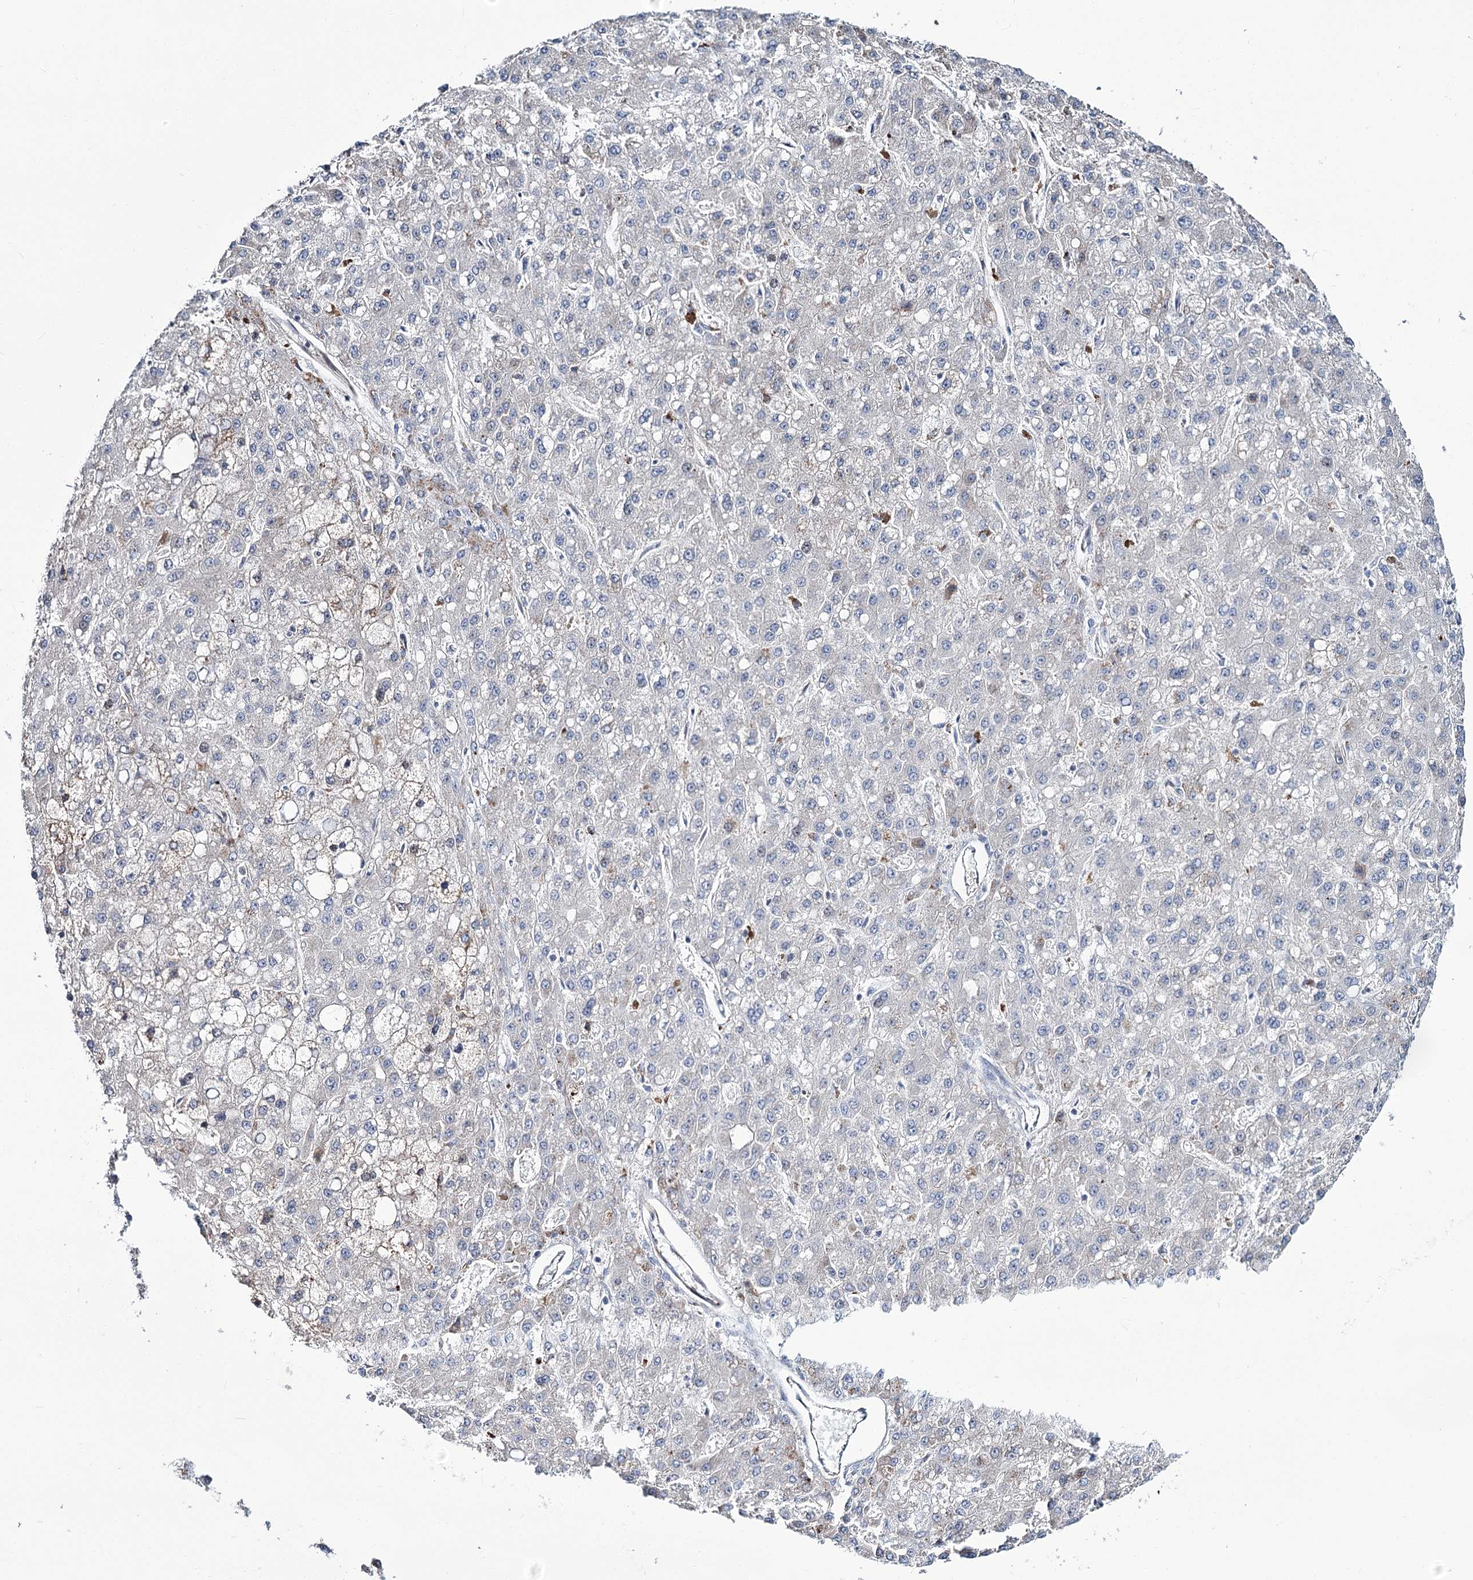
{"staining": {"intensity": "weak", "quantity": "25%-75%", "location": "cytoplasmic/membranous"}, "tissue": "liver cancer", "cell_type": "Tumor cells", "image_type": "cancer", "snomed": [{"axis": "morphology", "description": "Carcinoma, Hepatocellular, NOS"}, {"axis": "topography", "description": "Liver"}], "caption": "Protein expression analysis of human liver hepatocellular carcinoma reveals weak cytoplasmic/membranous staining in approximately 25%-75% of tumor cells.", "gene": "CPLANE1", "patient": {"sex": "male", "age": 67}}